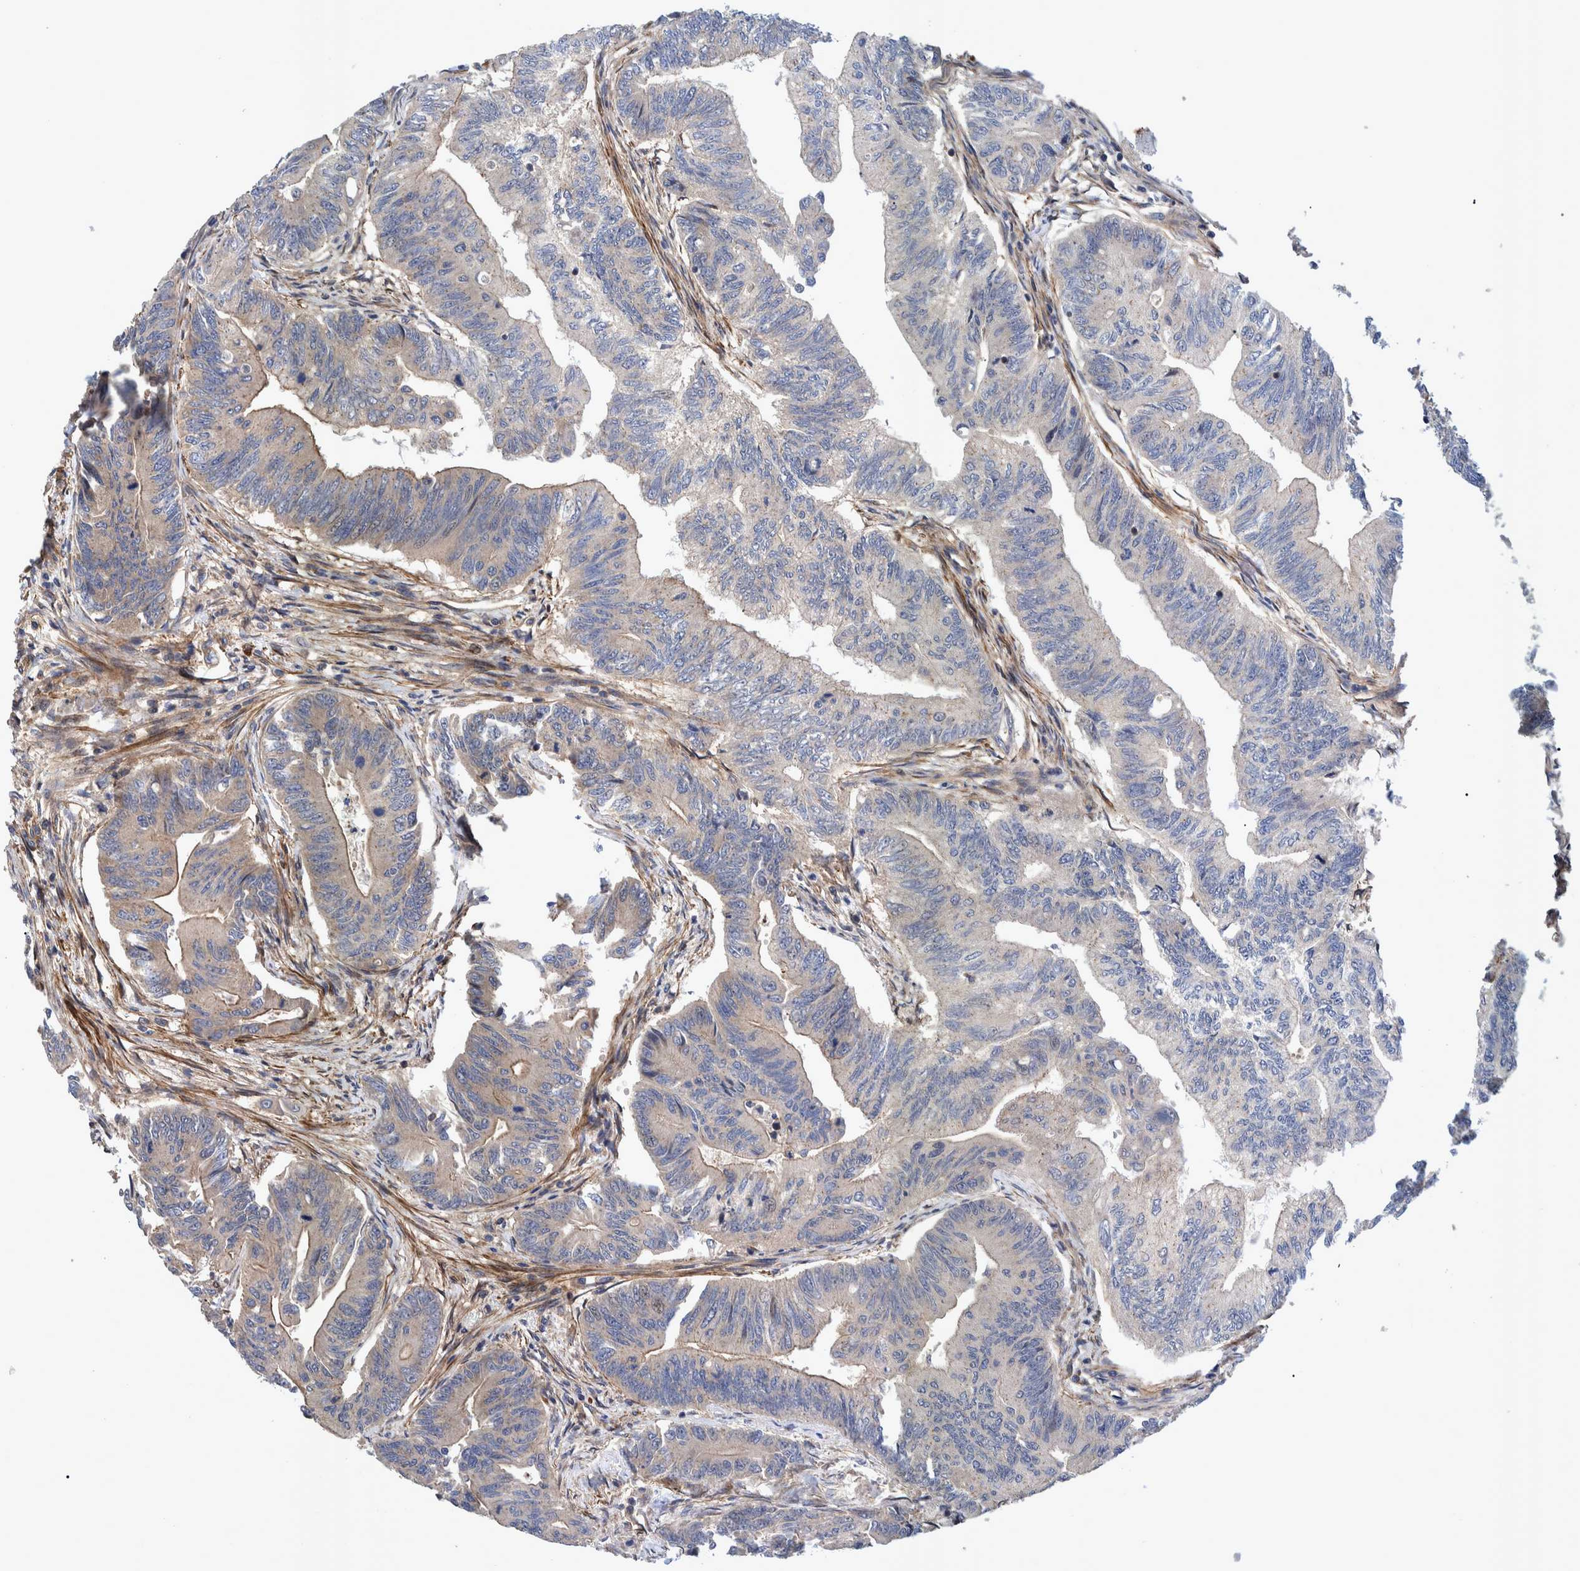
{"staining": {"intensity": "weak", "quantity": ">75%", "location": "cytoplasmic/membranous"}, "tissue": "colorectal cancer", "cell_type": "Tumor cells", "image_type": "cancer", "snomed": [{"axis": "morphology", "description": "Adenoma, NOS"}, {"axis": "morphology", "description": "Adenocarcinoma, NOS"}, {"axis": "topography", "description": "Colon"}], "caption": "Protein staining of adenoma (colorectal) tissue reveals weak cytoplasmic/membranous expression in approximately >75% of tumor cells.", "gene": "GRPEL2", "patient": {"sex": "male", "age": 79}}